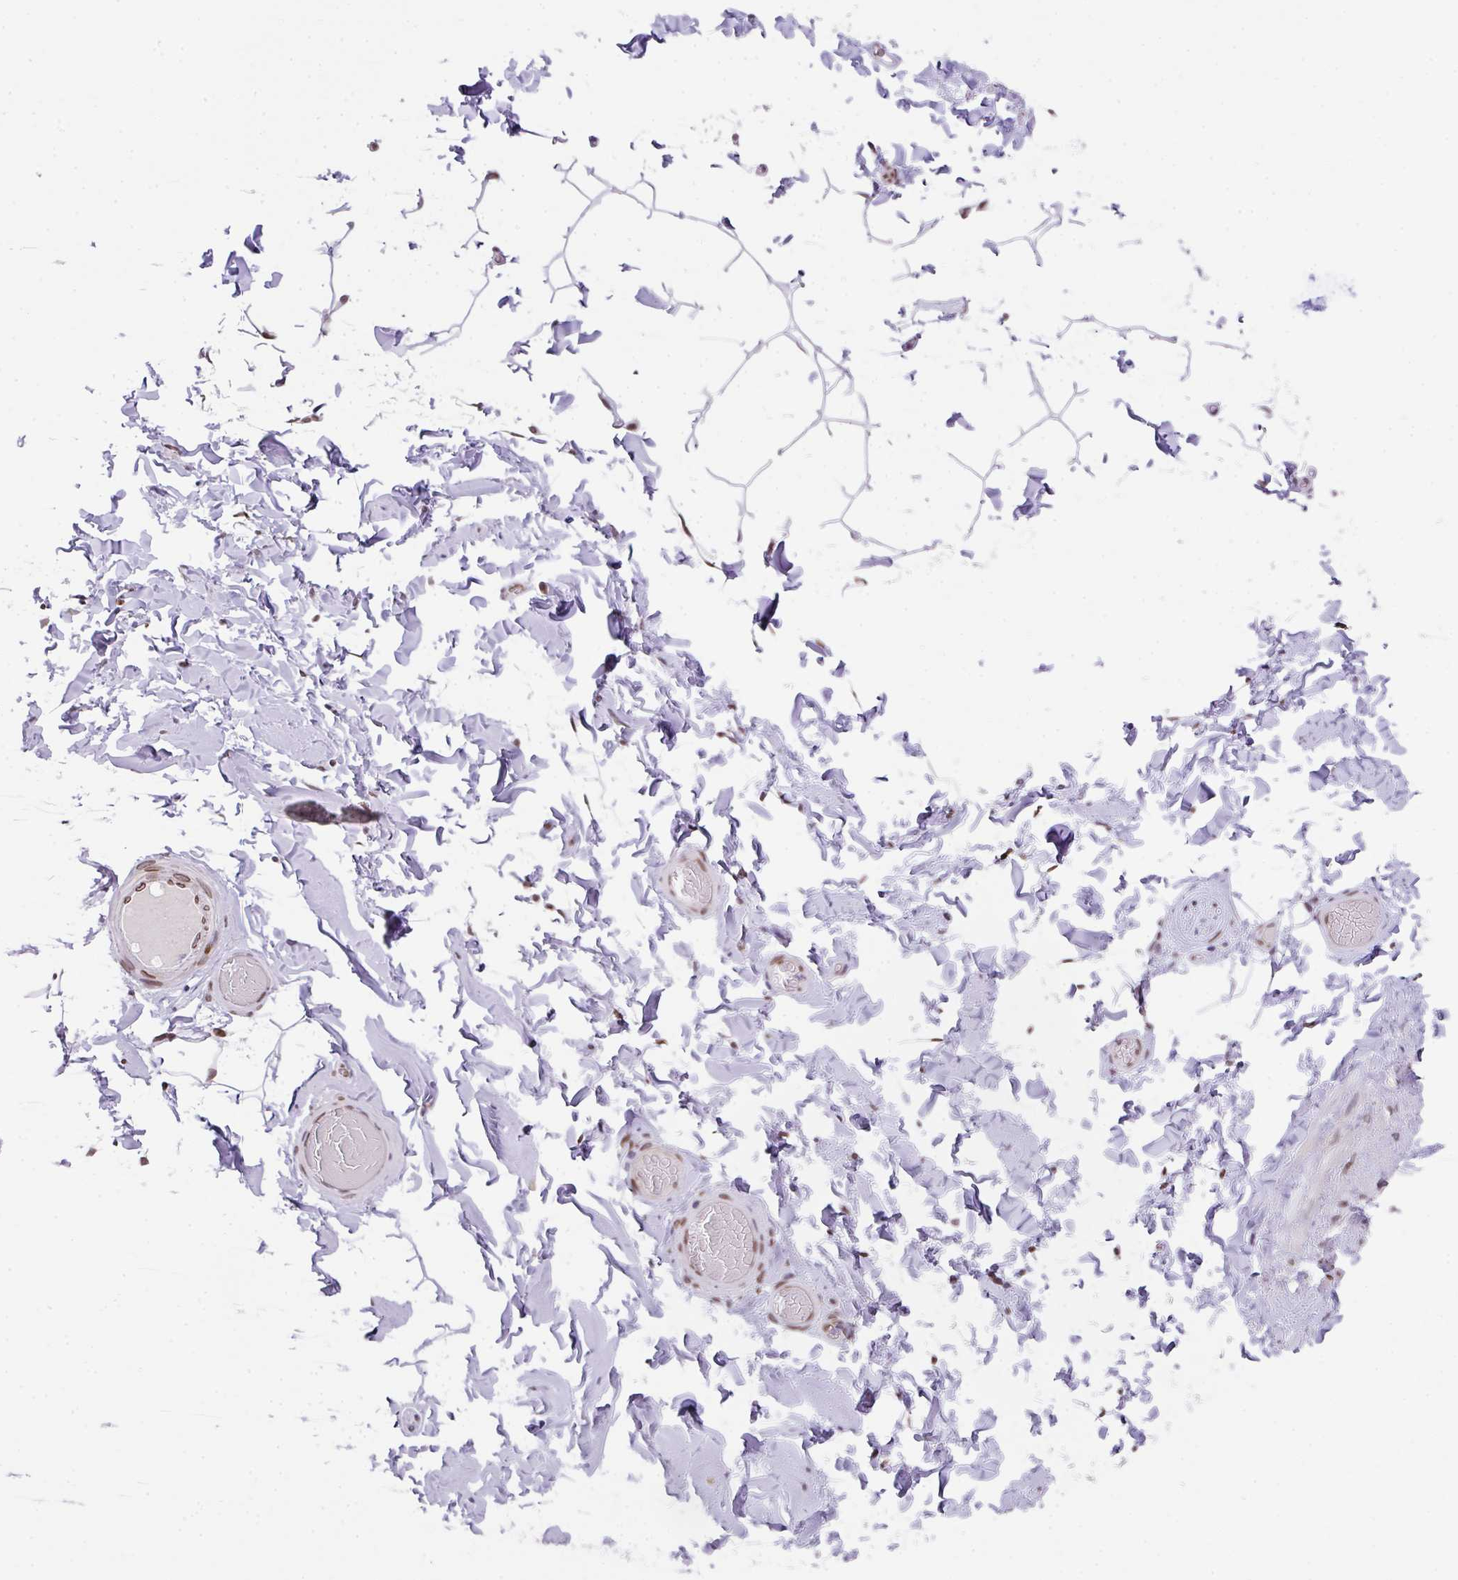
{"staining": {"intensity": "negative", "quantity": "none", "location": "none"}, "tissue": "adipose tissue", "cell_type": "Adipocytes", "image_type": "normal", "snomed": [{"axis": "morphology", "description": "Normal tissue, NOS"}, {"axis": "topography", "description": "Soft tissue"}, {"axis": "topography", "description": "Adipose tissue"}, {"axis": "topography", "description": "Vascular tissue"}, {"axis": "topography", "description": "Peripheral nerve tissue"}], "caption": "Immunohistochemistry histopathology image of benign human adipose tissue stained for a protein (brown), which demonstrates no staining in adipocytes. (IHC, brightfield microscopy, high magnification).", "gene": "PLK1", "patient": {"sex": "male", "age": 46}}